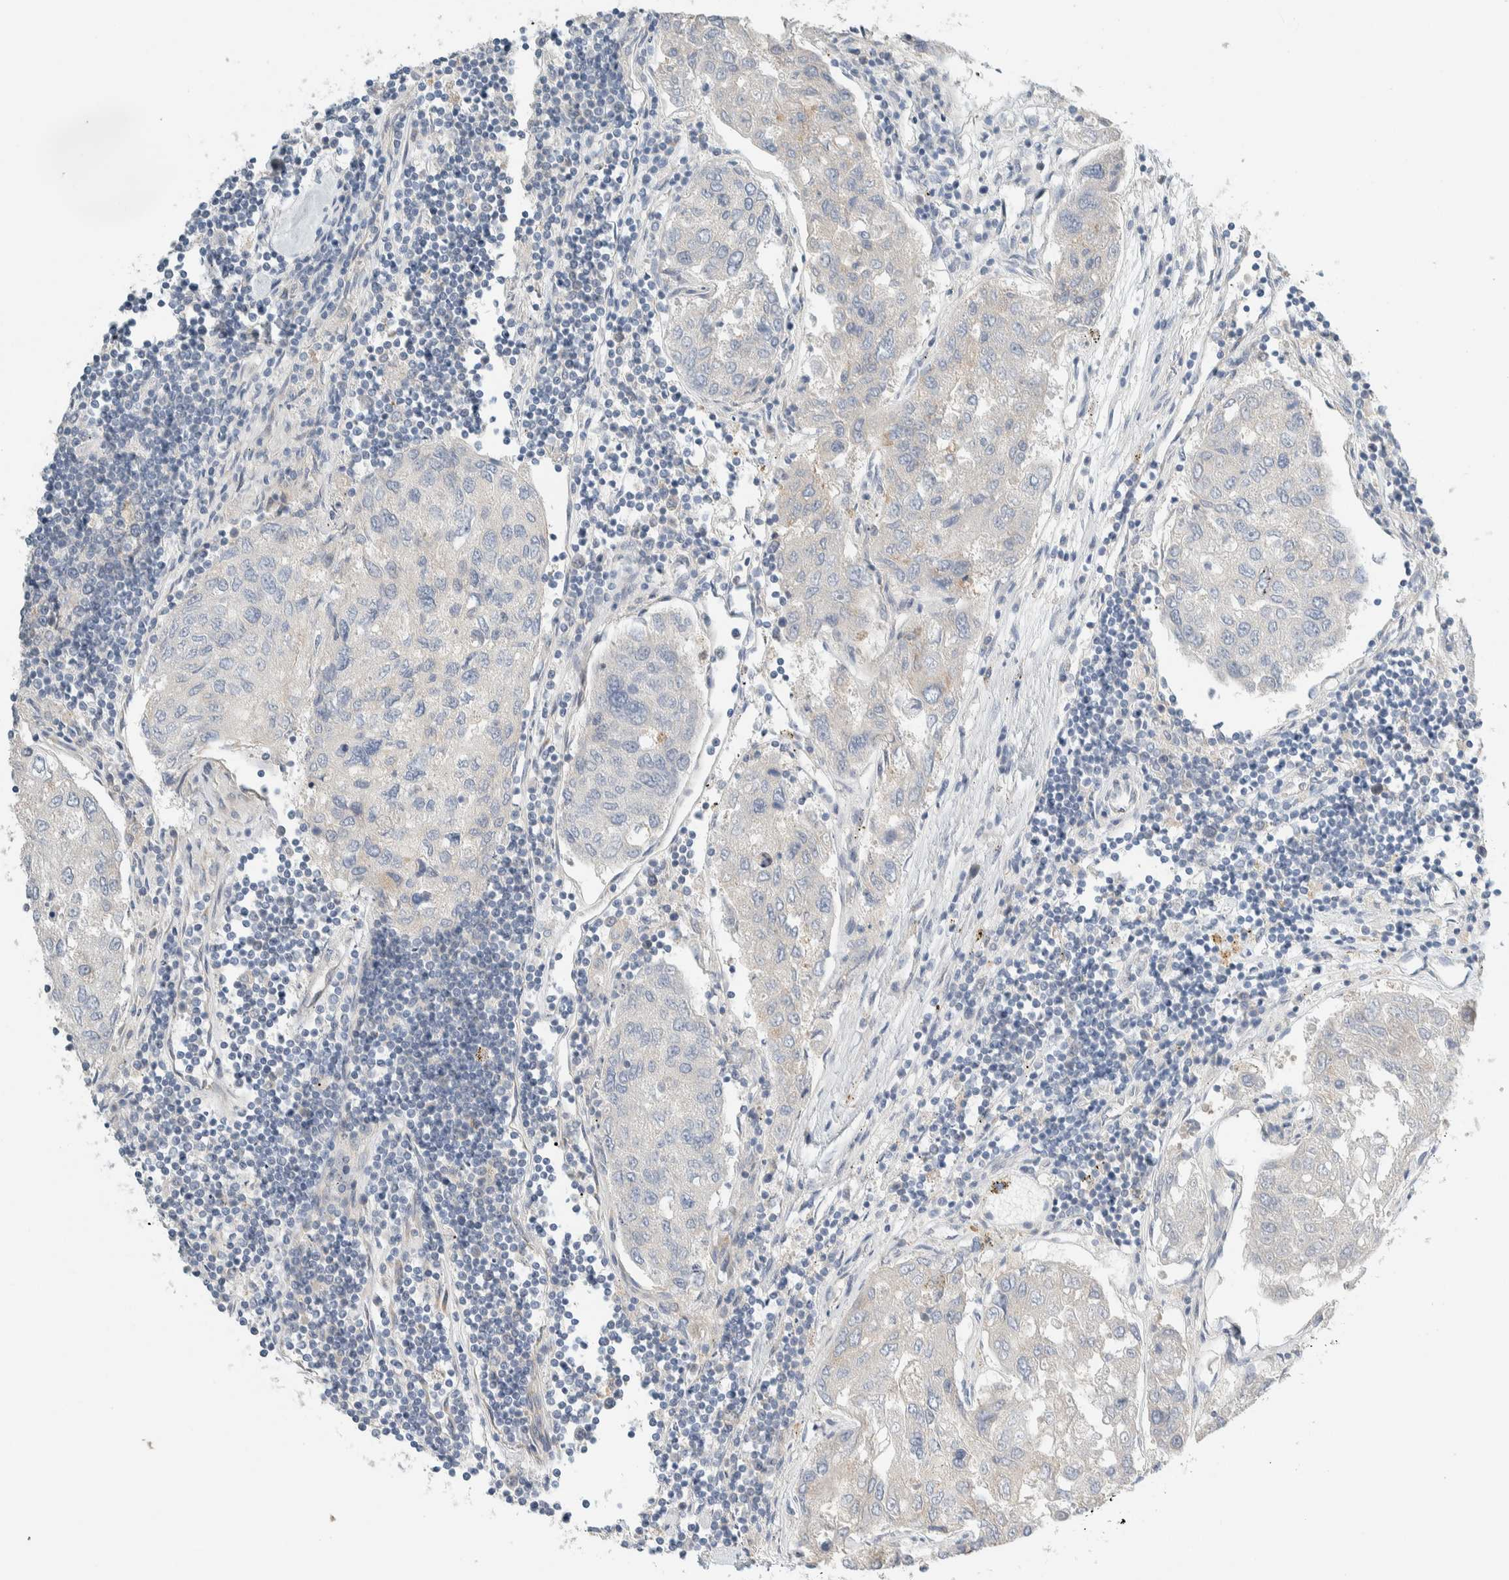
{"staining": {"intensity": "negative", "quantity": "none", "location": "none"}, "tissue": "urothelial cancer", "cell_type": "Tumor cells", "image_type": "cancer", "snomed": [{"axis": "morphology", "description": "Urothelial carcinoma, High grade"}, {"axis": "topography", "description": "Lymph node"}, {"axis": "topography", "description": "Urinary bladder"}], "caption": "Tumor cells are negative for brown protein staining in urothelial cancer.", "gene": "TMEM184B", "patient": {"sex": "male", "age": 51}}